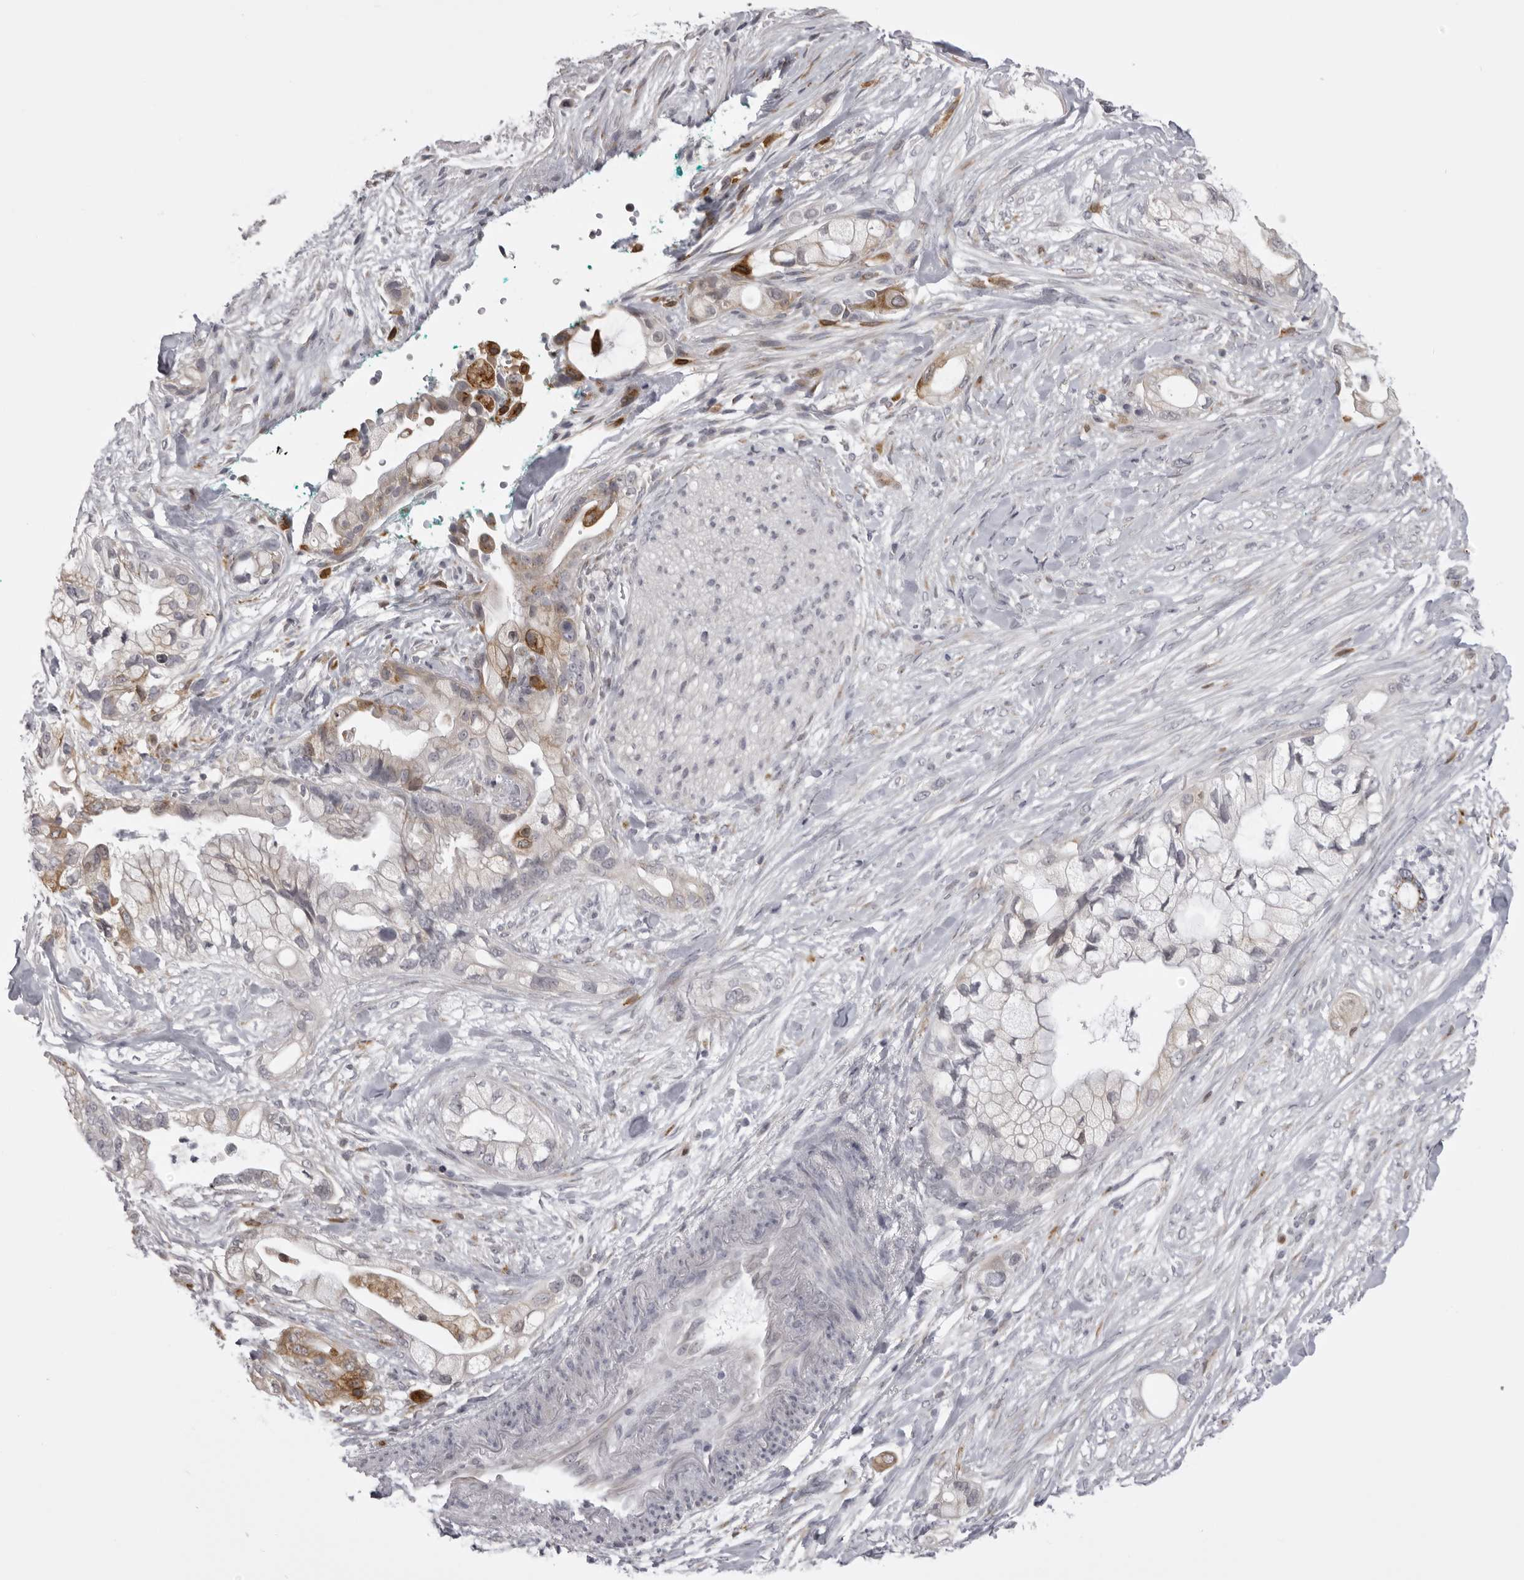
{"staining": {"intensity": "moderate", "quantity": ">75%", "location": "cytoplasmic/membranous"}, "tissue": "pancreatic cancer", "cell_type": "Tumor cells", "image_type": "cancer", "snomed": [{"axis": "morphology", "description": "Adenocarcinoma, NOS"}, {"axis": "topography", "description": "Pancreas"}], "caption": "A medium amount of moderate cytoplasmic/membranous staining is present in approximately >75% of tumor cells in adenocarcinoma (pancreatic) tissue.", "gene": "NCEH1", "patient": {"sex": "male", "age": 53}}